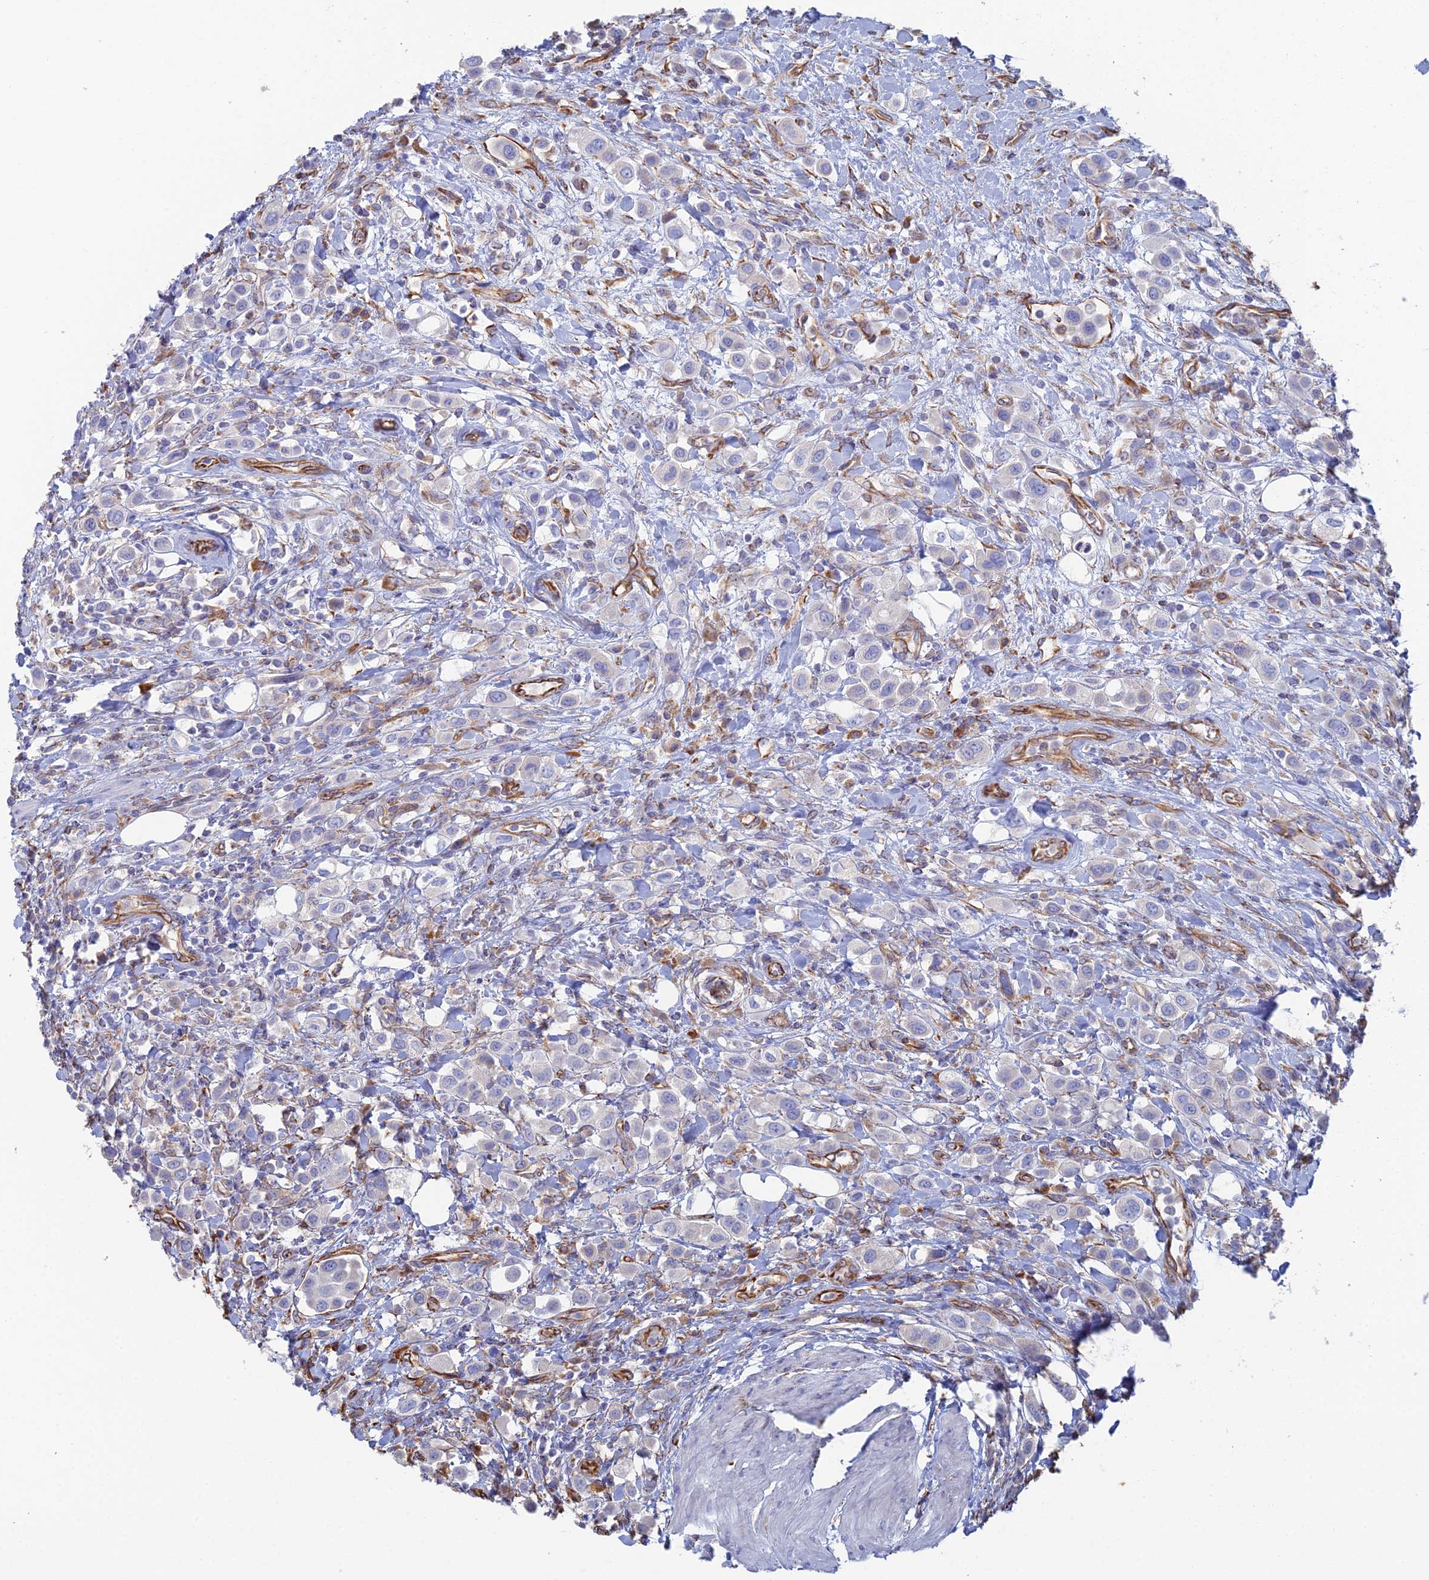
{"staining": {"intensity": "negative", "quantity": "none", "location": "none"}, "tissue": "urothelial cancer", "cell_type": "Tumor cells", "image_type": "cancer", "snomed": [{"axis": "morphology", "description": "Urothelial carcinoma, High grade"}, {"axis": "topography", "description": "Urinary bladder"}], "caption": "An image of urothelial cancer stained for a protein displays no brown staining in tumor cells.", "gene": "CLVS2", "patient": {"sex": "male", "age": 50}}